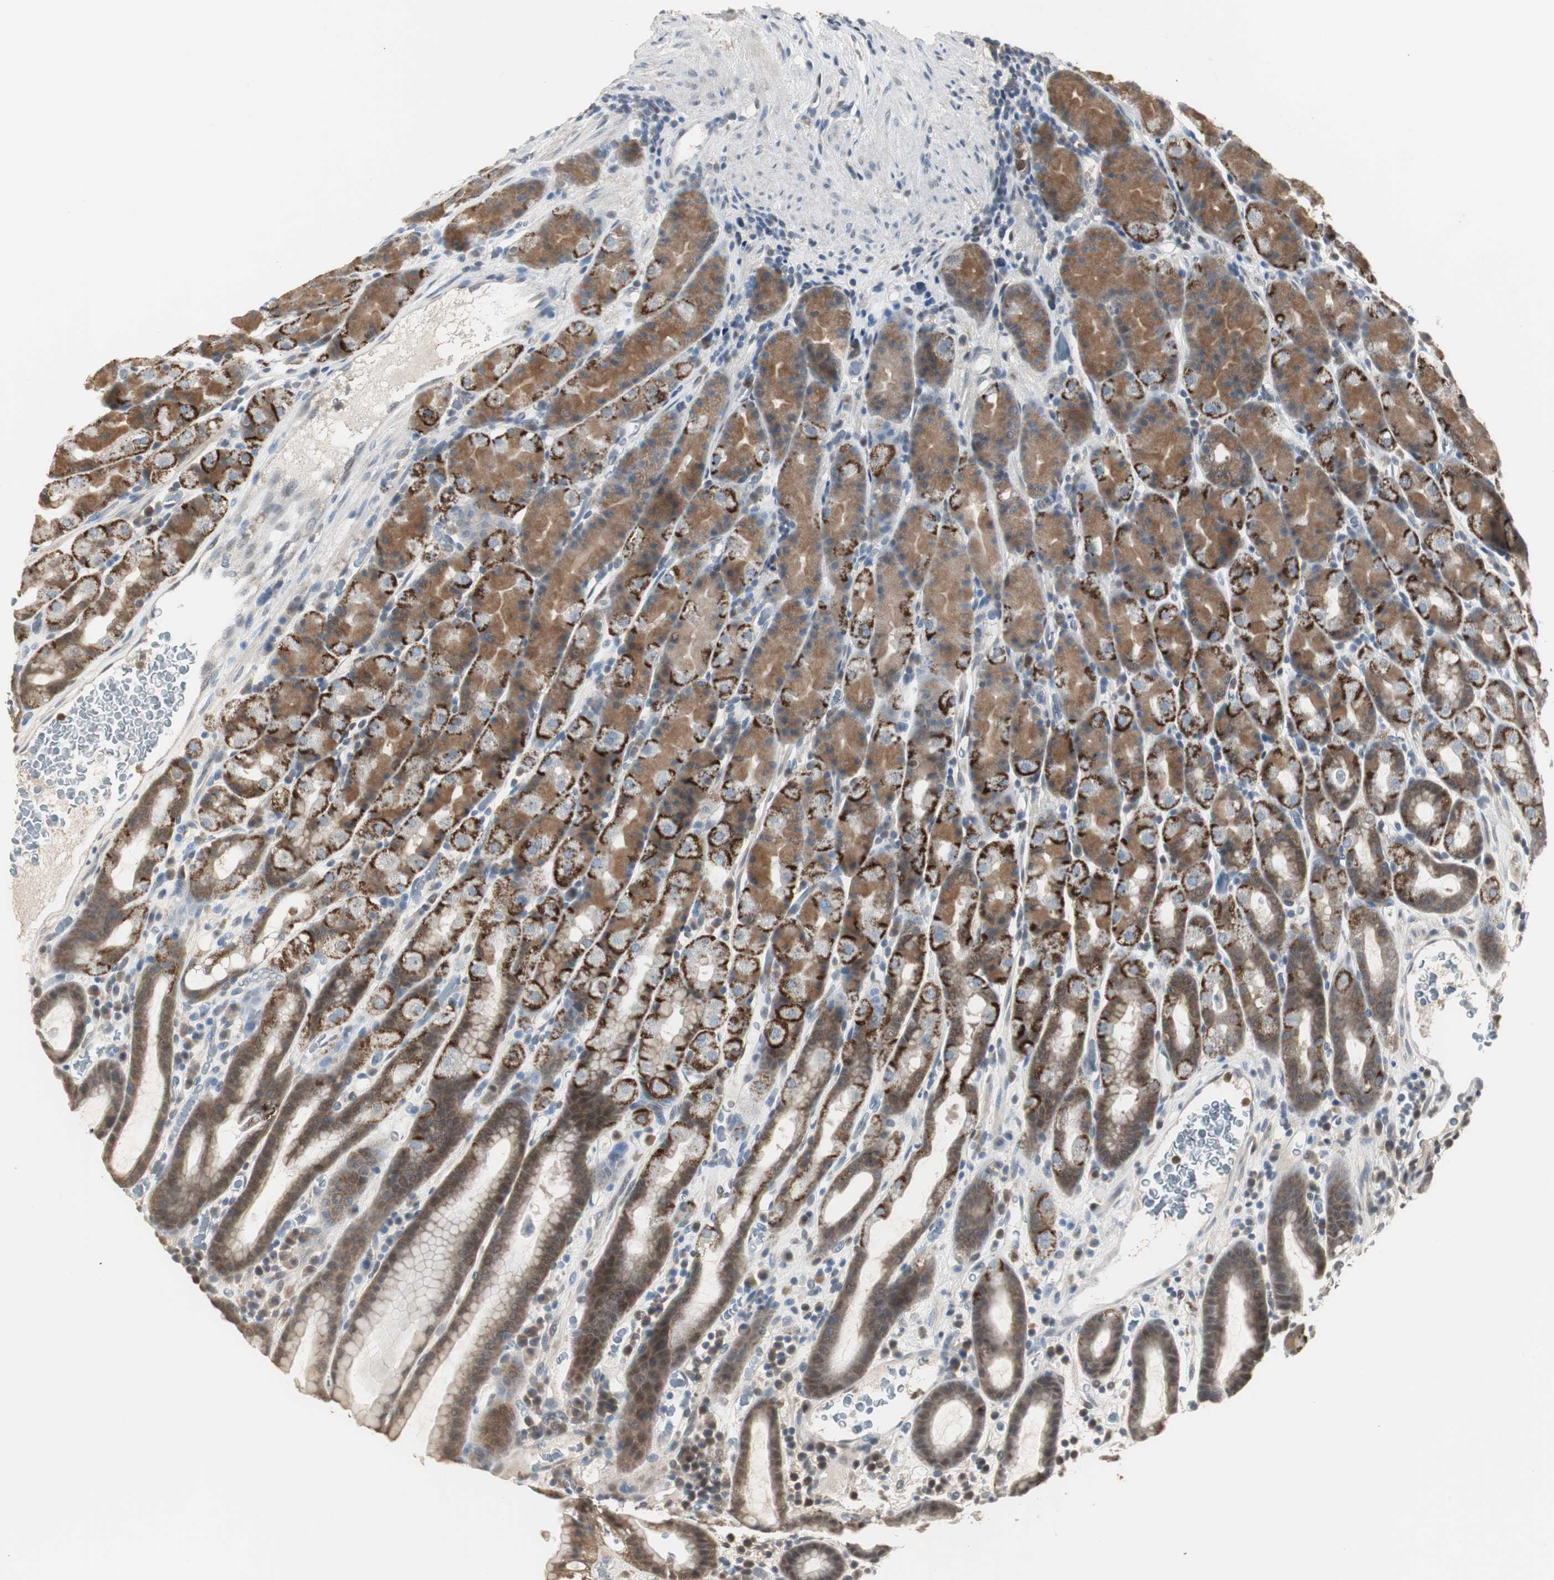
{"staining": {"intensity": "strong", "quantity": ">75%", "location": "cytoplasmic/membranous,nuclear"}, "tissue": "stomach", "cell_type": "Glandular cells", "image_type": "normal", "snomed": [{"axis": "morphology", "description": "Normal tissue, NOS"}, {"axis": "topography", "description": "Stomach, upper"}], "caption": "Protein expression analysis of normal human stomach reveals strong cytoplasmic/membranous,nuclear positivity in about >75% of glandular cells.", "gene": "PLIN3", "patient": {"sex": "male", "age": 68}}